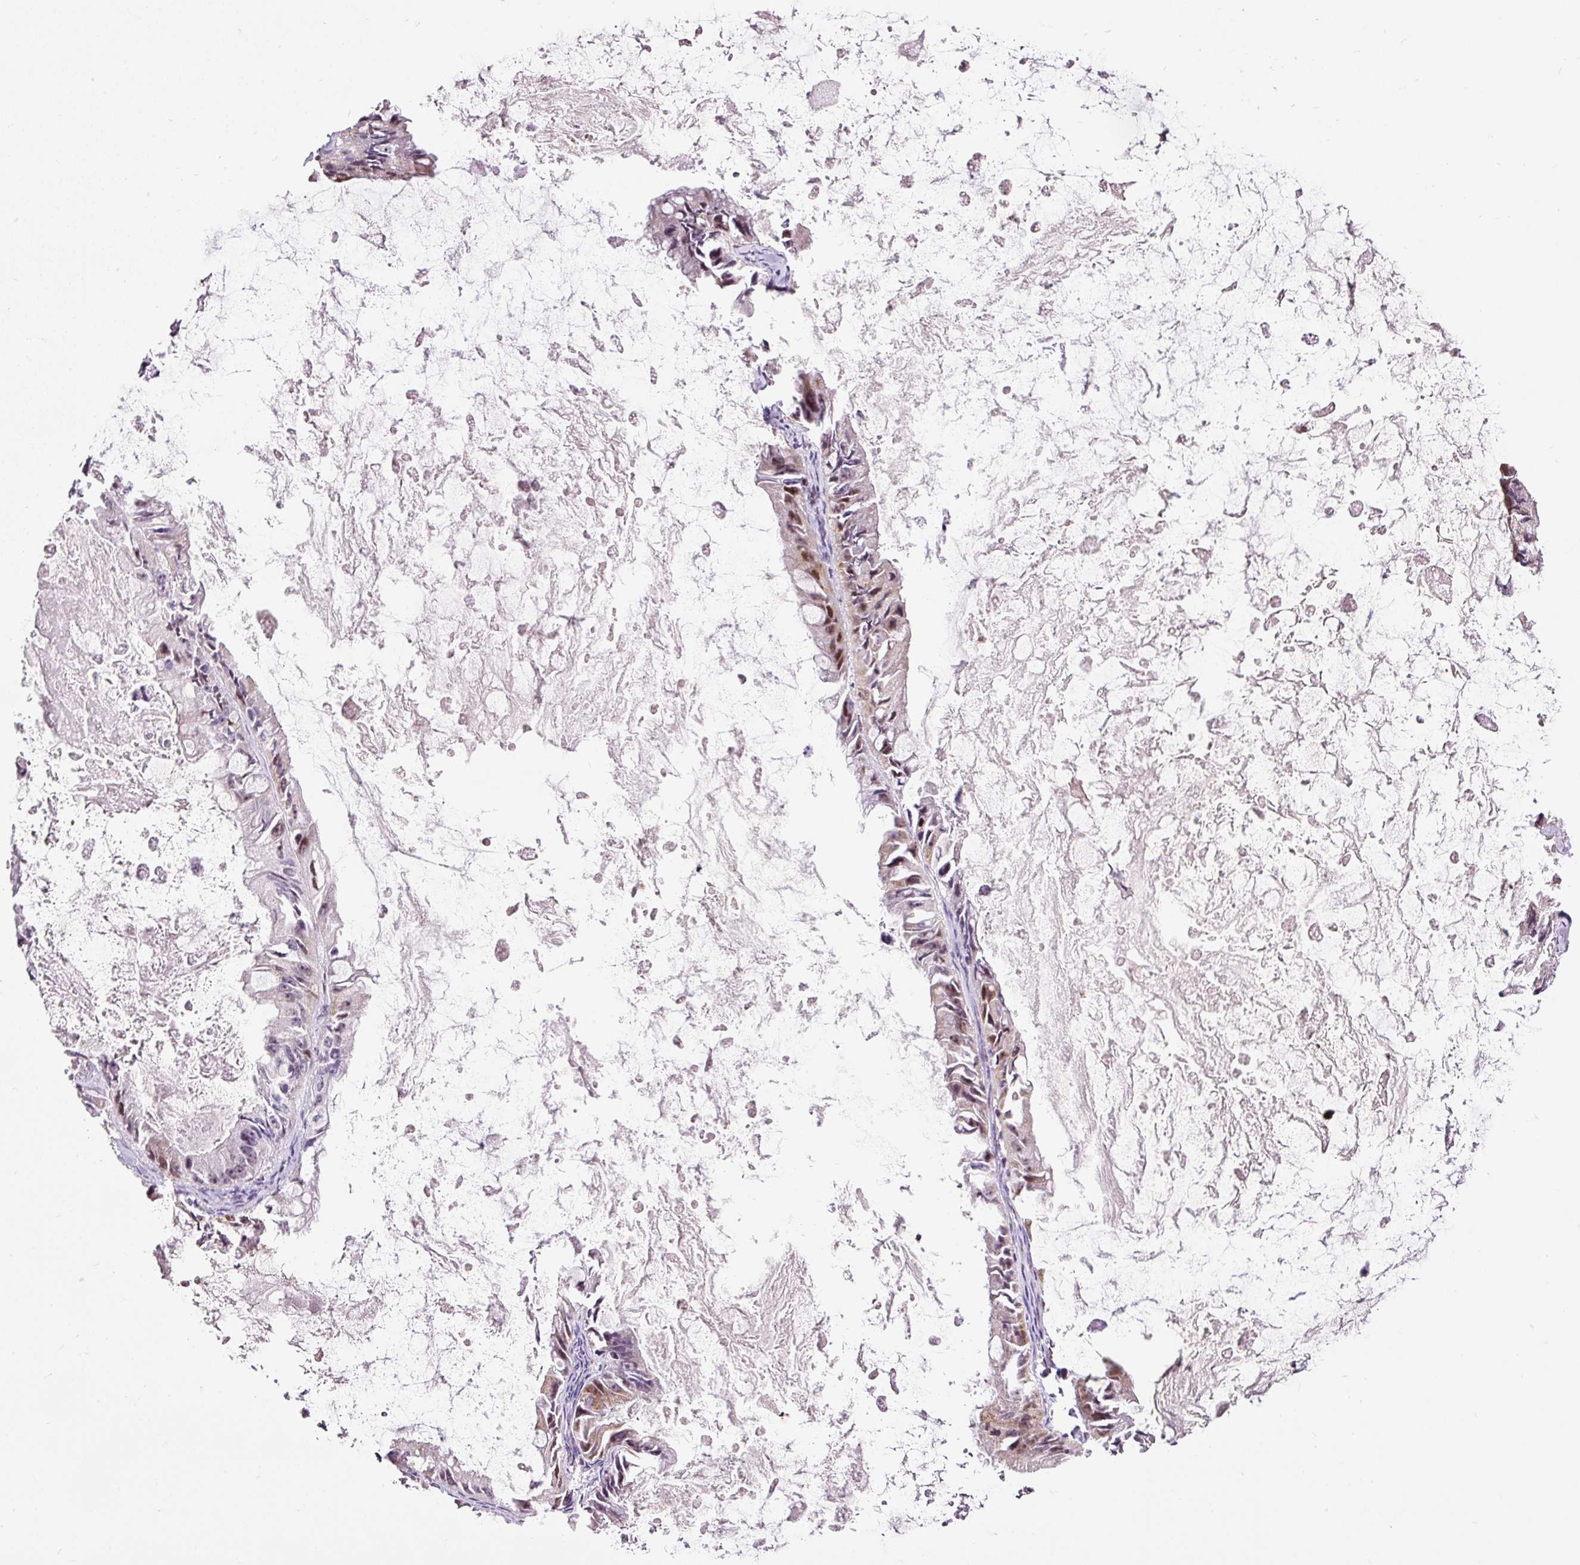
{"staining": {"intensity": "moderate", "quantity": "<25%", "location": "cytoplasmic/membranous,nuclear"}, "tissue": "ovarian cancer", "cell_type": "Tumor cells", "image_type": "cancer", "snomed": [{"axis": "morphology", "description": "Cystadenocarcinoma, mucinous, NOS"}, {"axis": "topography", "description": "Ovary"}], "caption": "Brown immunohistochemical staining in human mucinous cystadenocarcinoma (ovarian) demonstrates moderate cytoplasmic/membranous and nuclear expression in approximately <25% of tumor cells.", "gene": "BOLA3", "patient": {"sex": "female", "age": 61}}